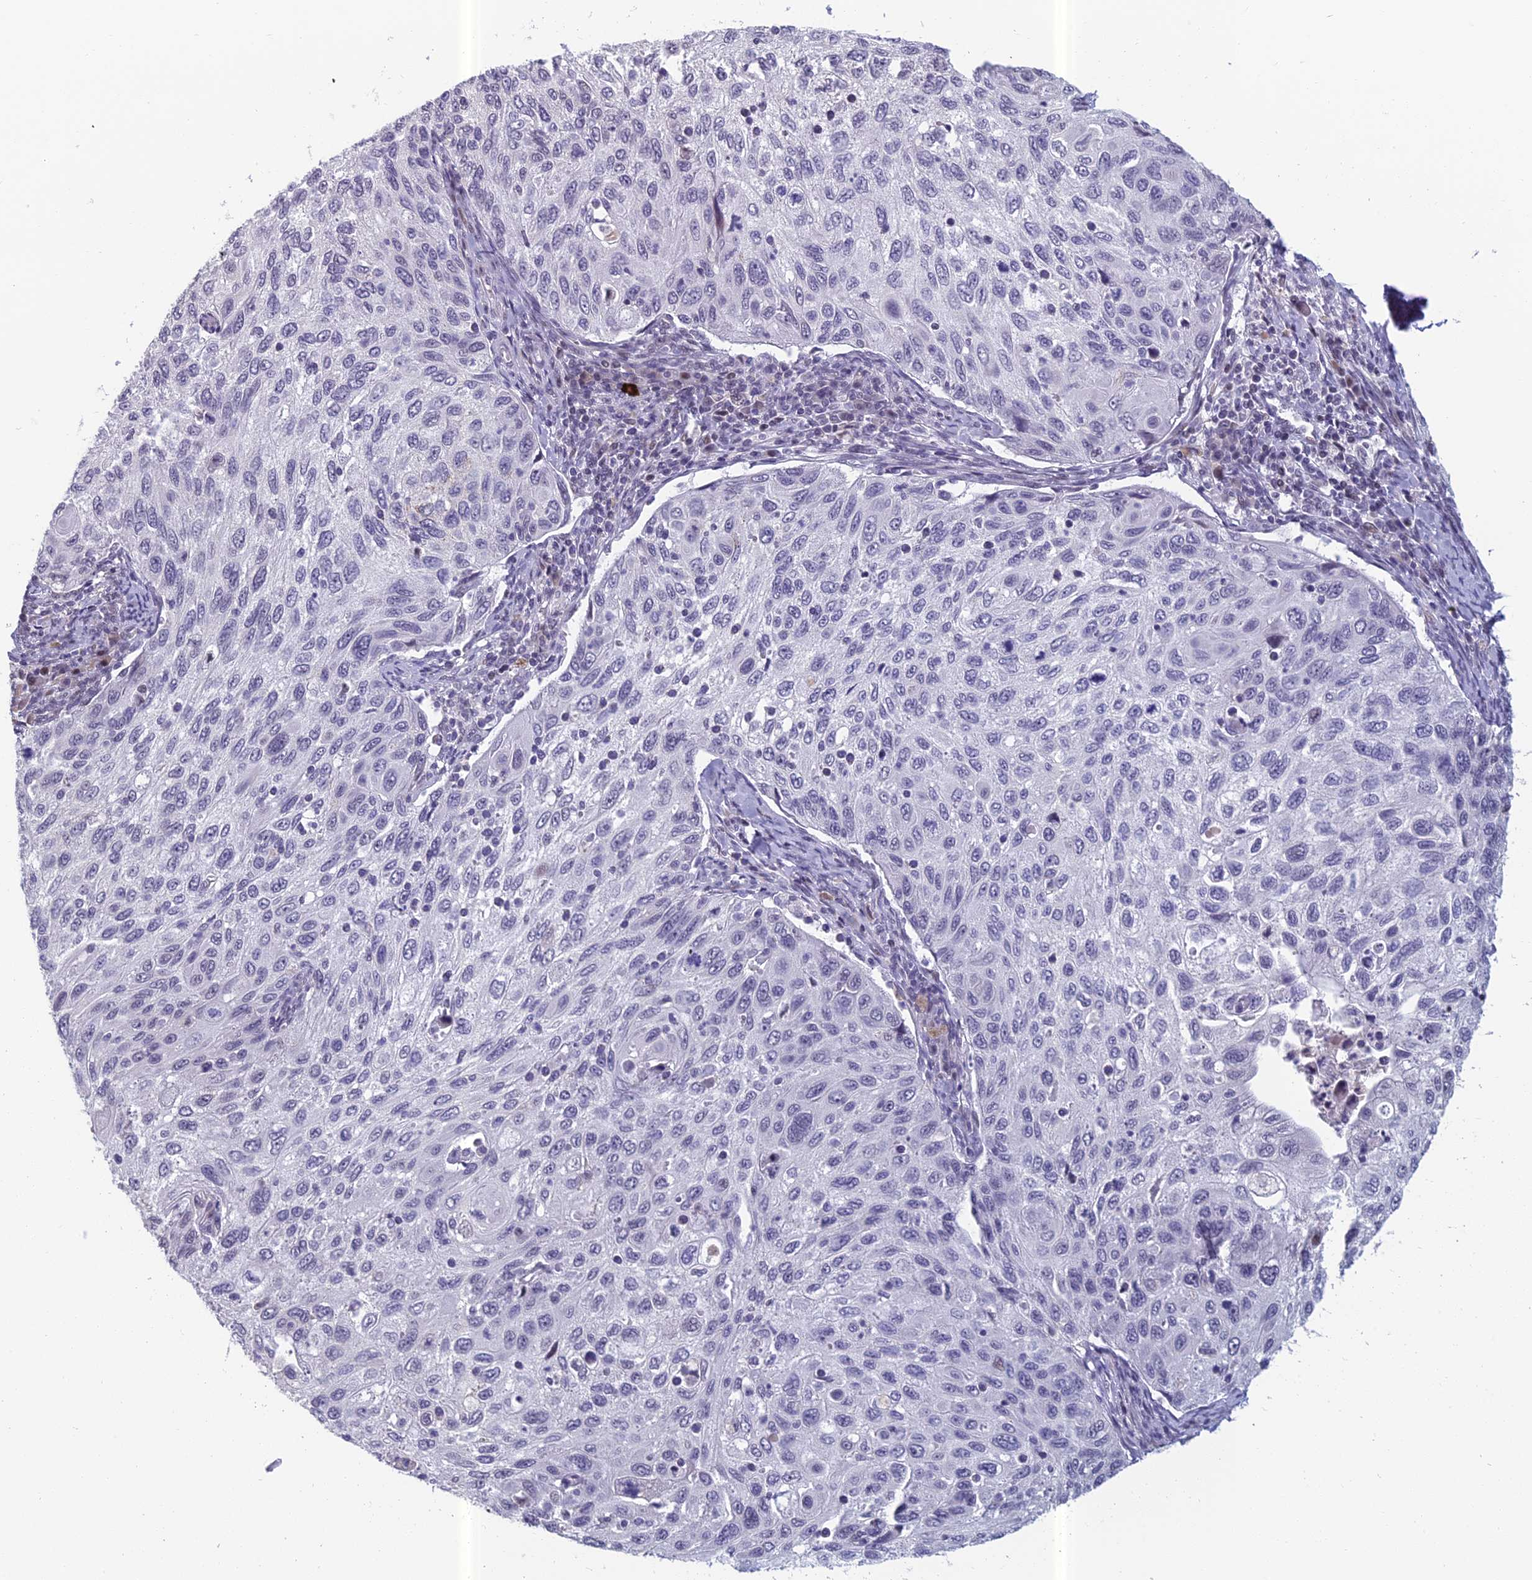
{"staining": {"intensity": "negative", "quantity": "none", "location": "none"}, "tissue": "cervical cancer", "cell_type": "Tumor cells", "image_type": "cancer", "snomed": [{"axis": "morphology", "description": "Squamous cell carcinoma, NOS"}, {"axis": "topography", "description": "Cervix"}], "caption": "DAB immunohistochemical staining of cervical cancer reveals no significant expression in tumor cells. (Immunohistochemistry, brightfield microscopy, high magnification).", "gene": "RGS17", "patient": {"sex": "female", "age": 70}}